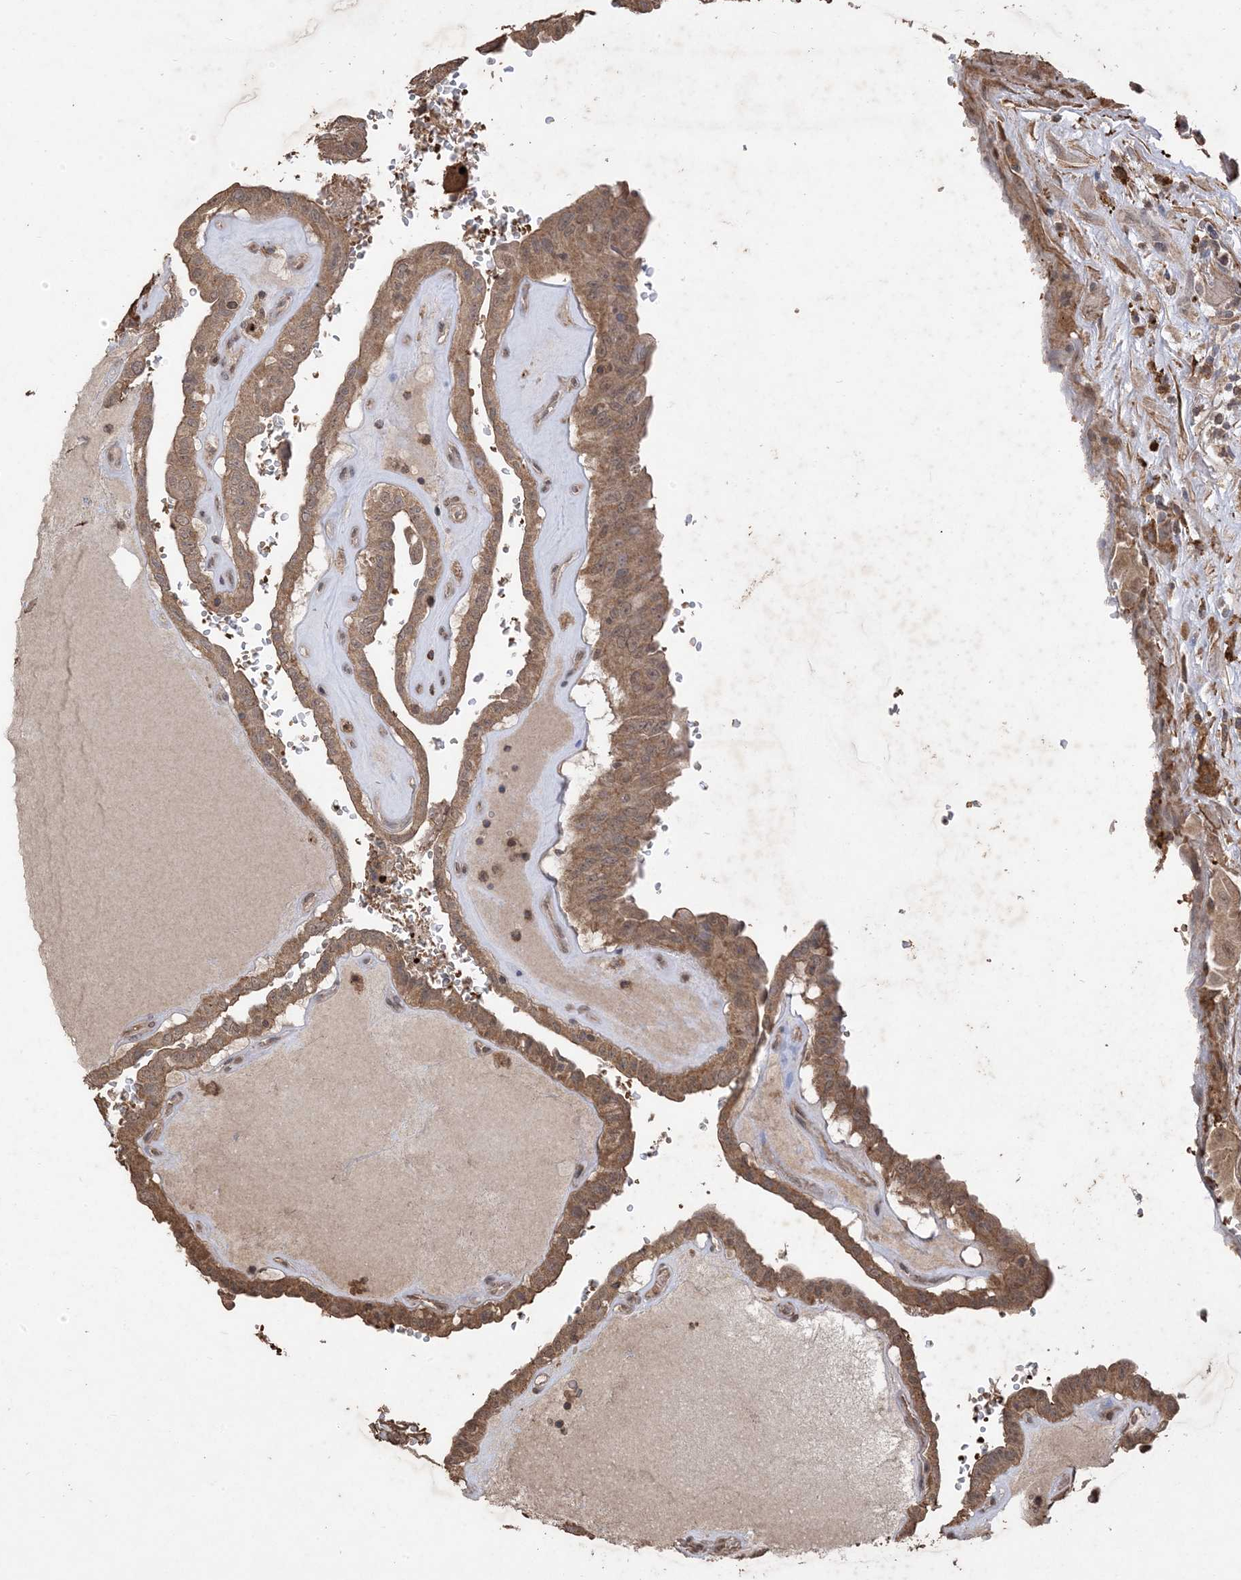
{"staining": {"intensity": "moderate", "quantity": ">75%", "location": "cytoplasmic/membranous"}, "tissue": "thyroid cancer", "cell_type": "Tumor cells", "image_type": "cancer", "snomed": [{"axis": "morphology", "description": "Papillary adenocarcinoma, NOS"}, {"axis": "topography", "description": "Thyroid gland"}], "caption": "A high-resolution image shows immunohistochemistry staining of thyroid cancer, which reveals moderate cytoplasmic/membranous positivity in approximately >75% of tumor cells. Immunohistochemistry stains the protein of interest in brown and the nuclei are stained blue.", "gene": "HPS4", "patient": {"sex": "male", "age": 77}}